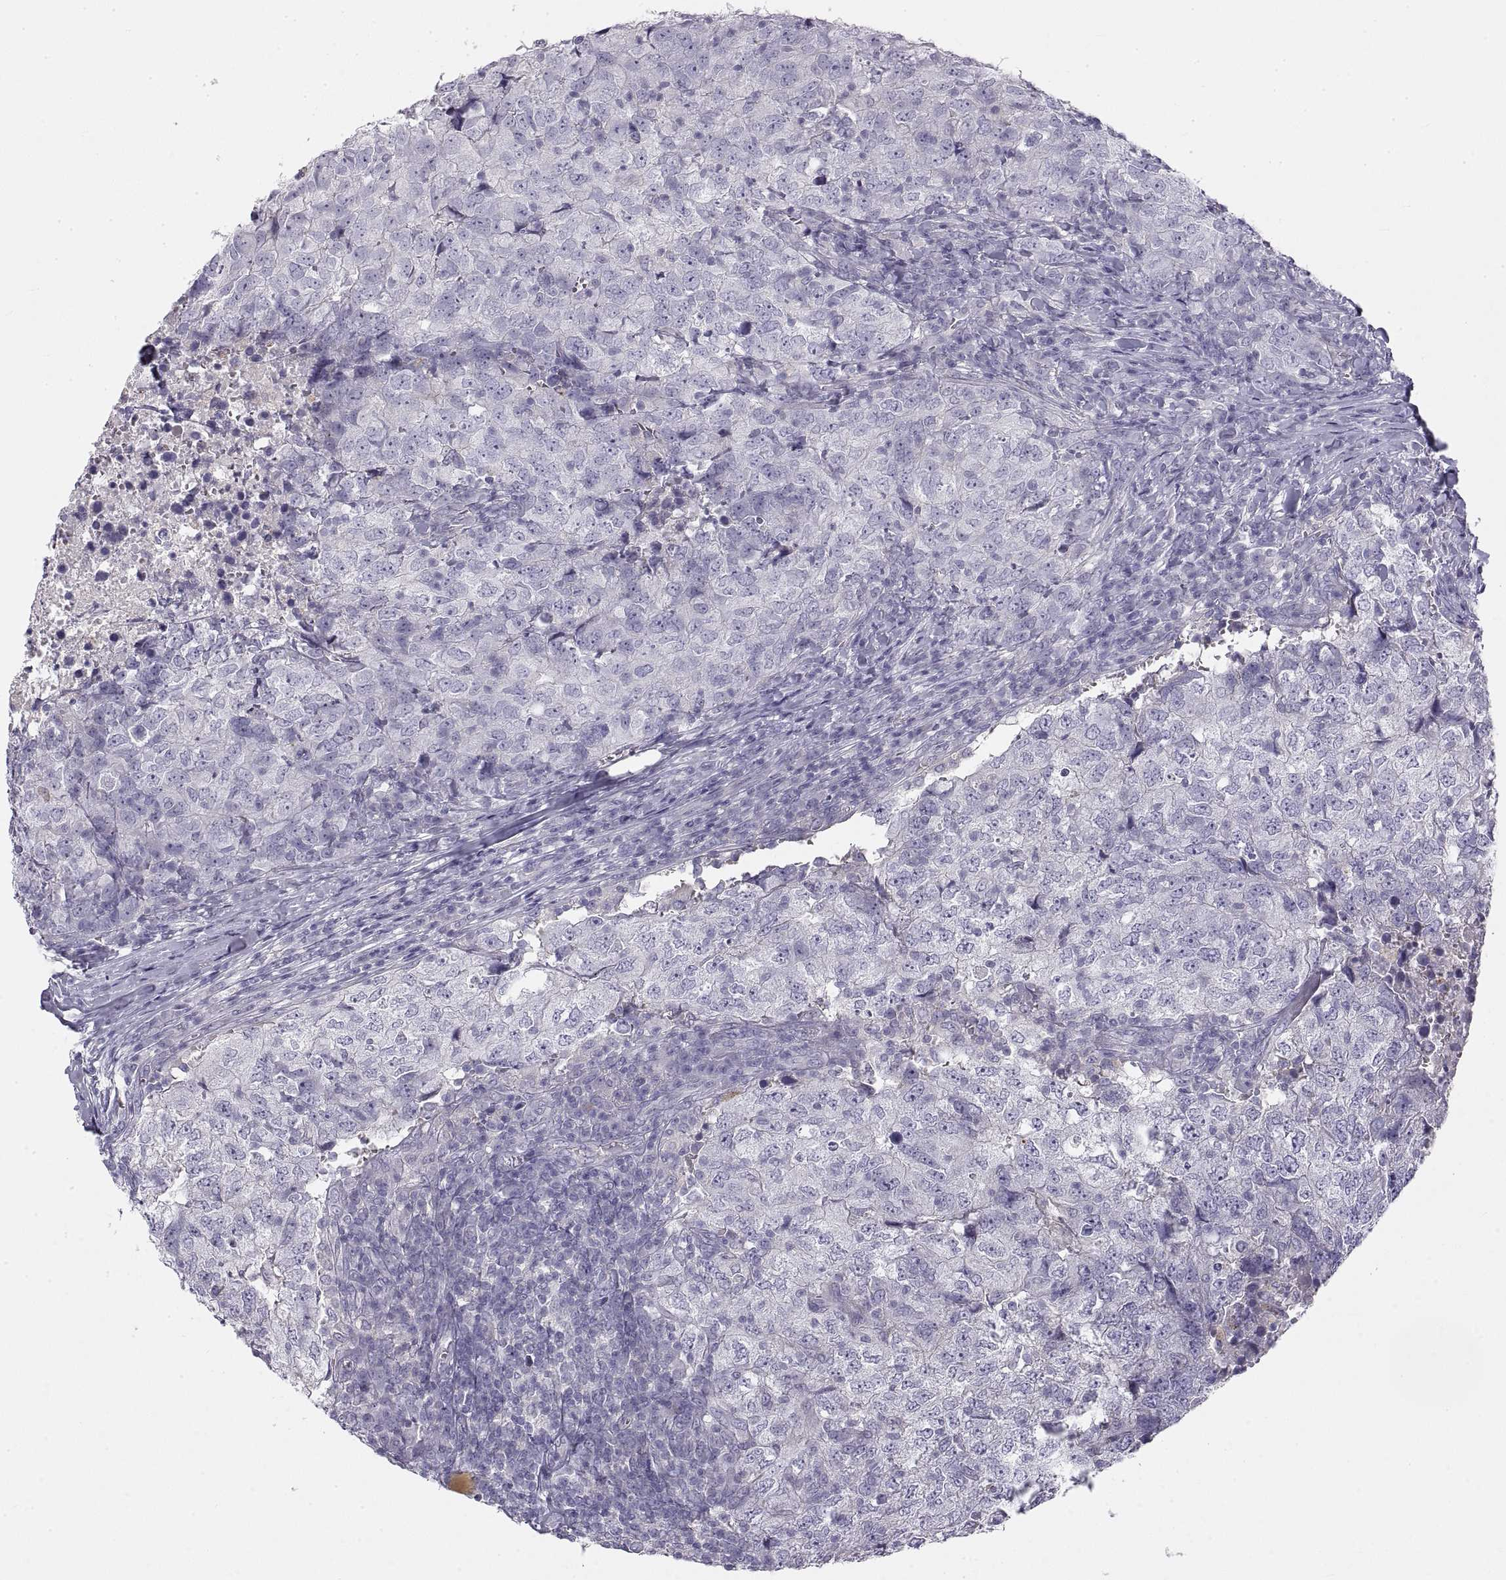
{"staining": {"intensity": "negative", "quantity": "none", "location": "none"}, "tissue": "breast cancer", "cell_type": "Tumor cells", "image_type": "cancer", "snomed": [{"axis": "morphology", "description": "Duct carcinoma"}, {"axis": "topography", "description": "Breast"}], "caption": "Protein analysis of breast cancer (invasive ductal carcinoma) demonstrates no significant staining in tumor cells.", "gene": "CRYBB3", "patient": {"sex": "female", "age": 30}}